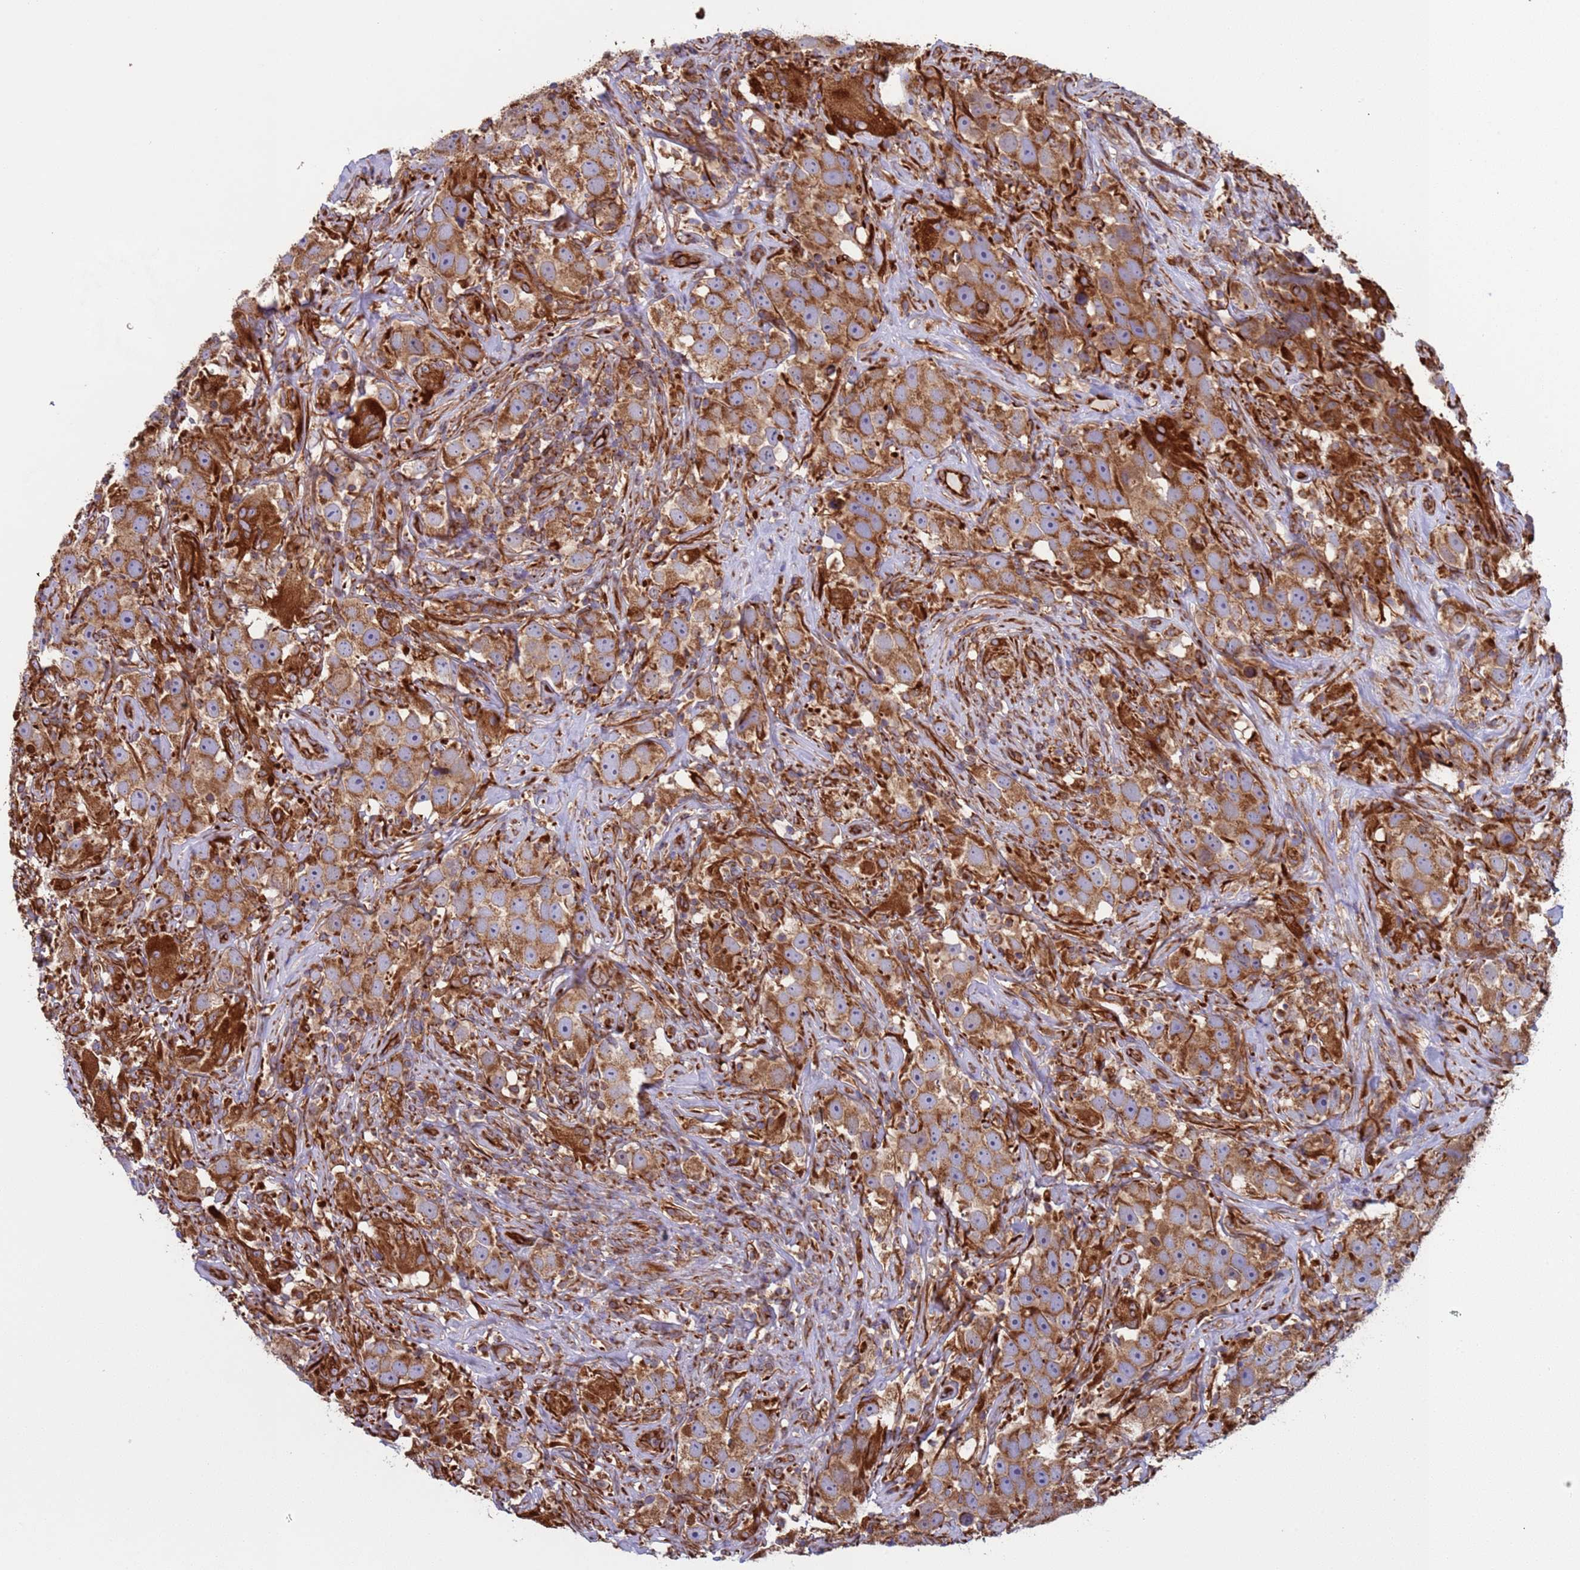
{"staining": {"intensity": "moderate", "quantity": ">75%", "location": "cytoplasmic/membranous"}, "tissue": "testis cancer", "cell_type": "Tumor cells", "image_type": "cancer", "snomed": [{"axis": "morphology", "description": "Seminoma, NOS"}, {"axis": "topography", "description": "Testis"}], "caption": "This photomicrograph exhibits testis seminoma stained with IHC to label a protein in brown. The cytoplasmic/membranous of tumor cells show moderate positivity for the protein. Nuclei are counter-stained blue.", "gene": "NUDT12", "patient": {"sex": "male", "age": 49}}